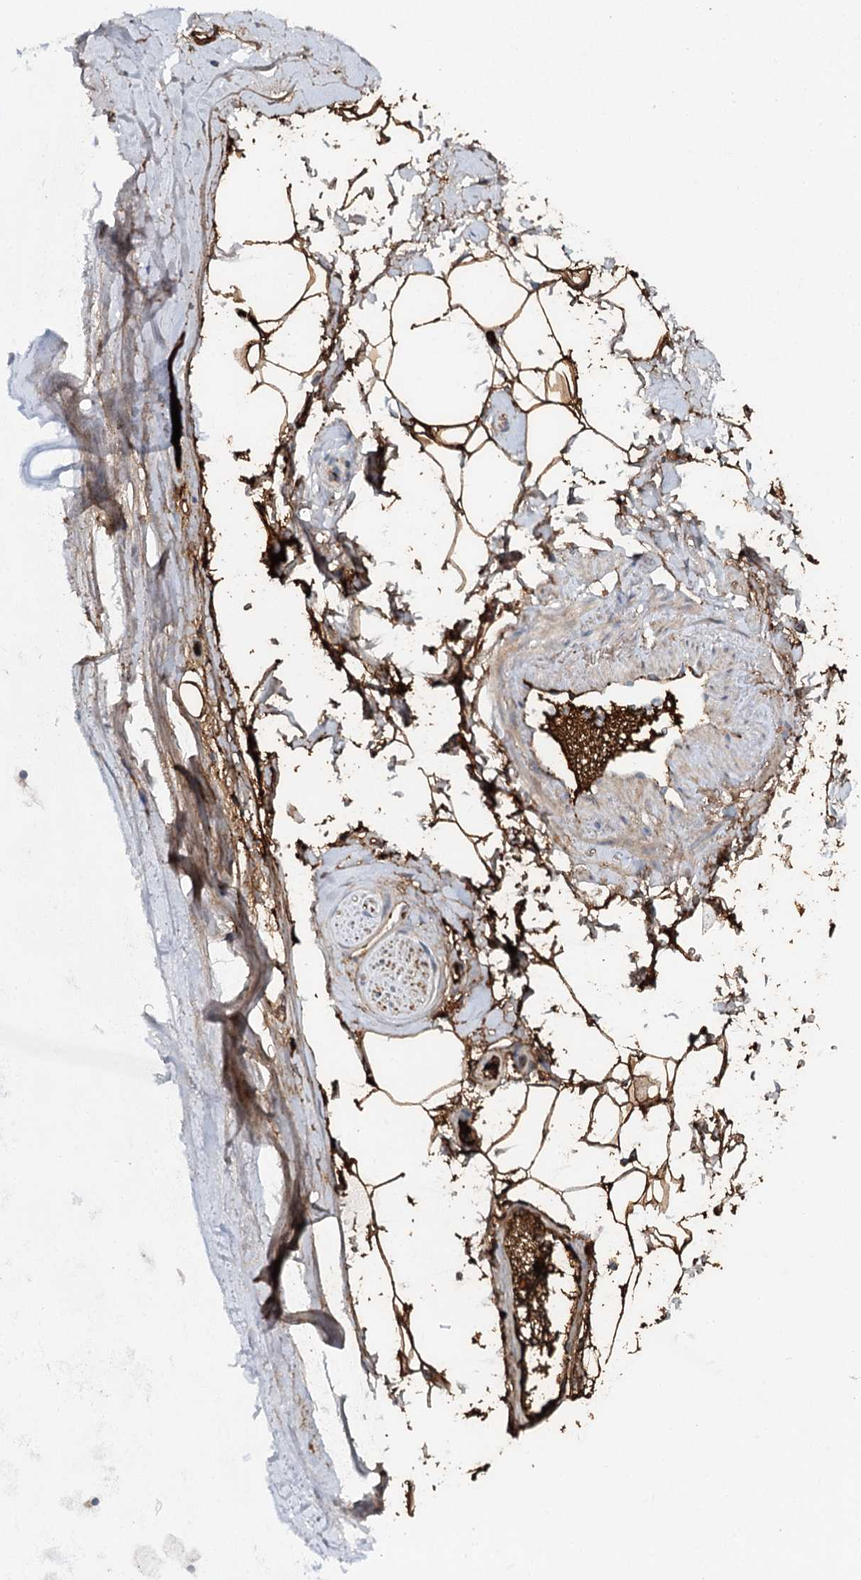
{"staining": {"intensity": "moderate", "quantity": "25%-75%", "location": "cytoplasmic/membranous"}, "tissue": "adipose tissue", "cell_type": "Adipocytes", "image_type": "normal", "snomed": [{"axis": "morphology", "description": "Normal tissue, NOS"}, {"axis": "topography", "description": "Cartilage tissue"}, {"axis": "topography", "description": "Bronchus"}], "caption": "Protein positivity by immunohistochemistry (IHC) demonstrates moderate cytoplasmic/membranous positivity in approximately 25%-75% of adipocytes in benign adipose tissue.", "gene": "ALKBH8", "patient": {"sex": "female", "age": 73}}